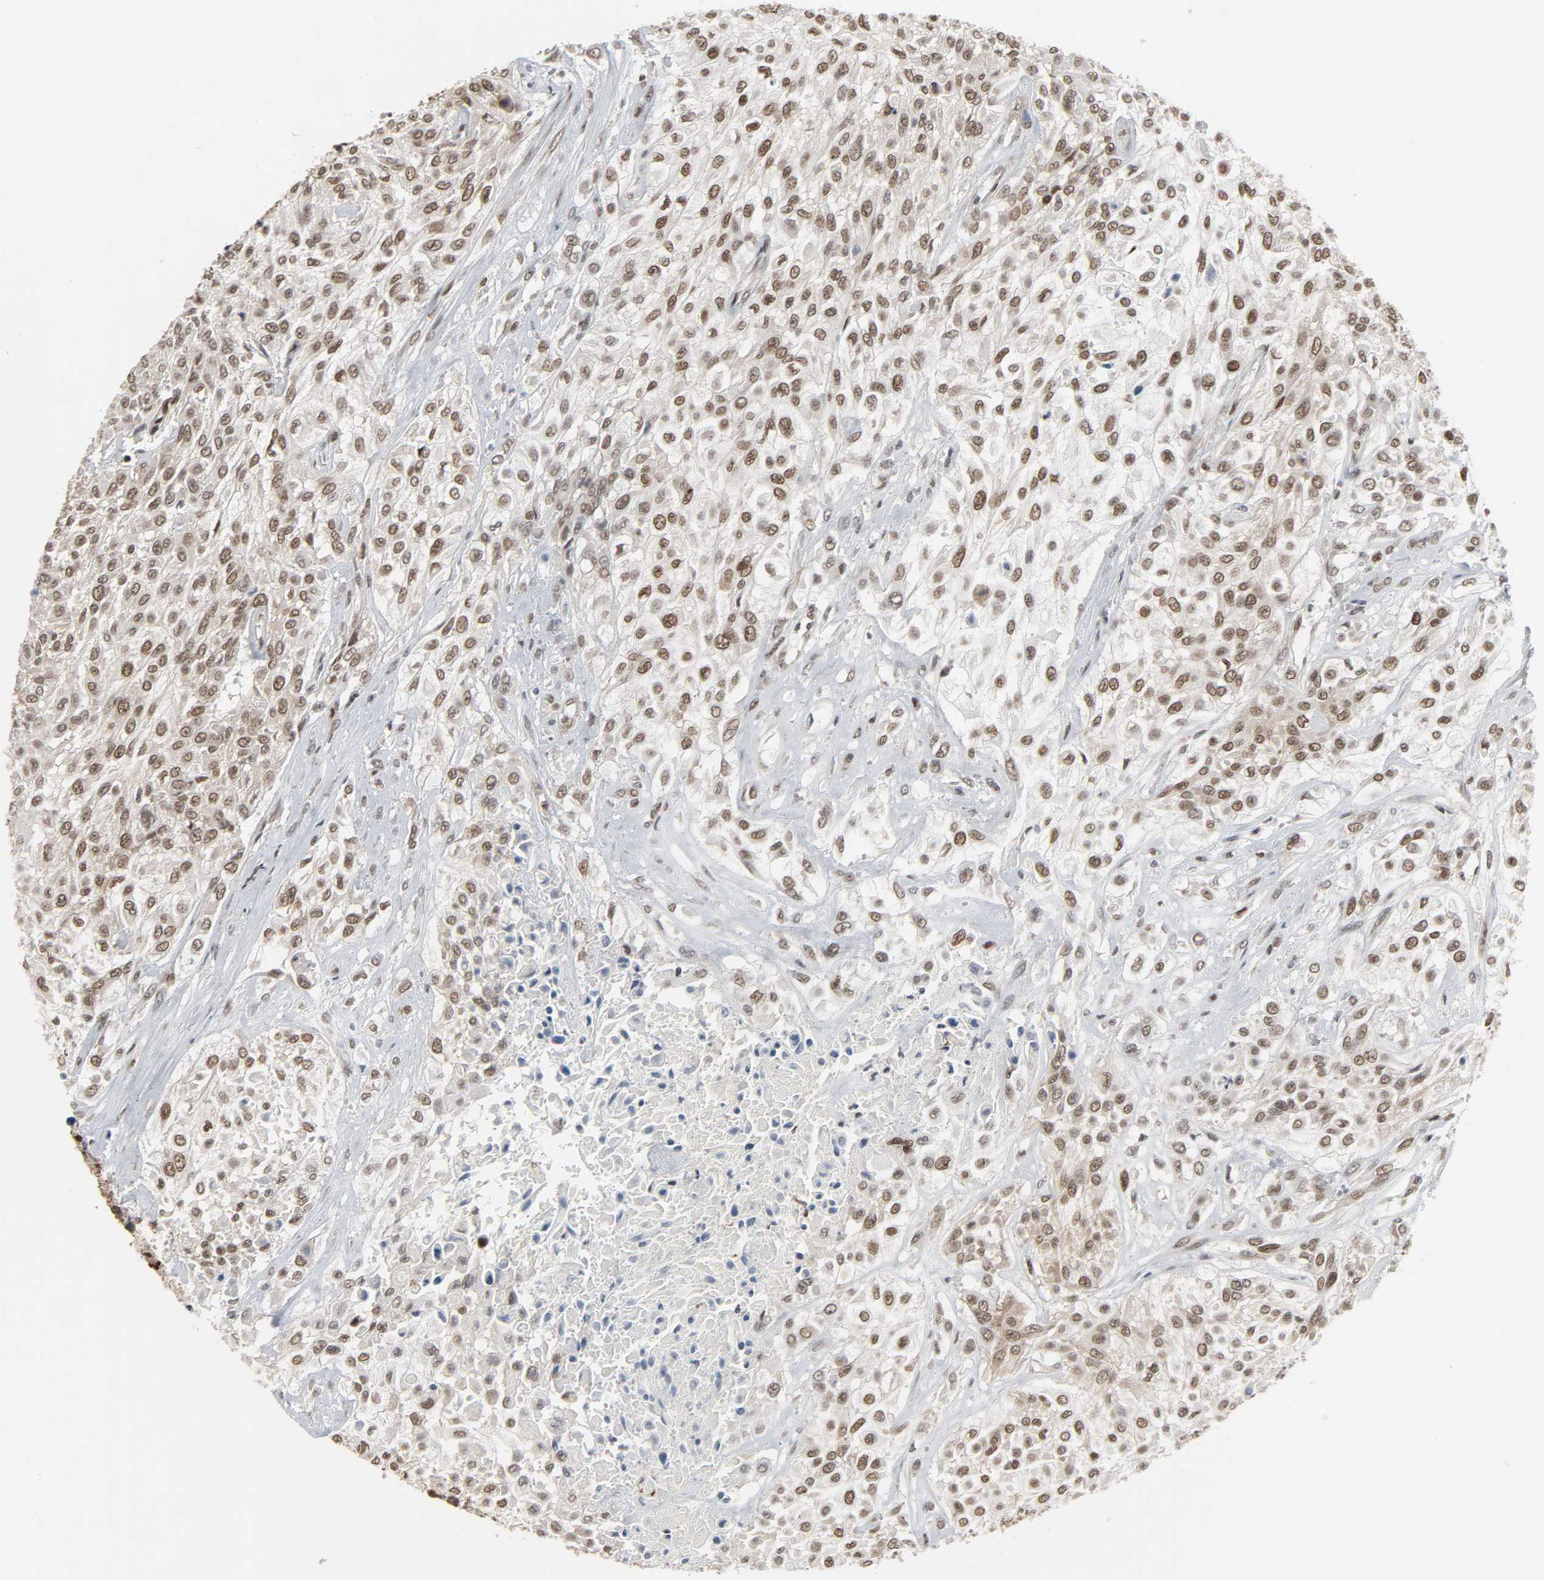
{"staining": {"intensity": "moderate", "quantity": ">75%", "location": "nuclear"}, "tissue": "urothelial cancer", "cell_type": "Tumor cells", "image_type": "cancer", "snomed": [{"axis": "morphology", "description": "Urothelial carcinoma, High grade"}, {"axis": "topography", "description": "Urinary bladder"}], "caption": "A brown stain highlights moderate nuclear staining of a protein in human urothelial cancer tumor cells. (DAB IHC, brown staining for protein, blue staining for nuclei).", "gene": "DAZAP1", "patient": {"sex": "male", "age": 57}}